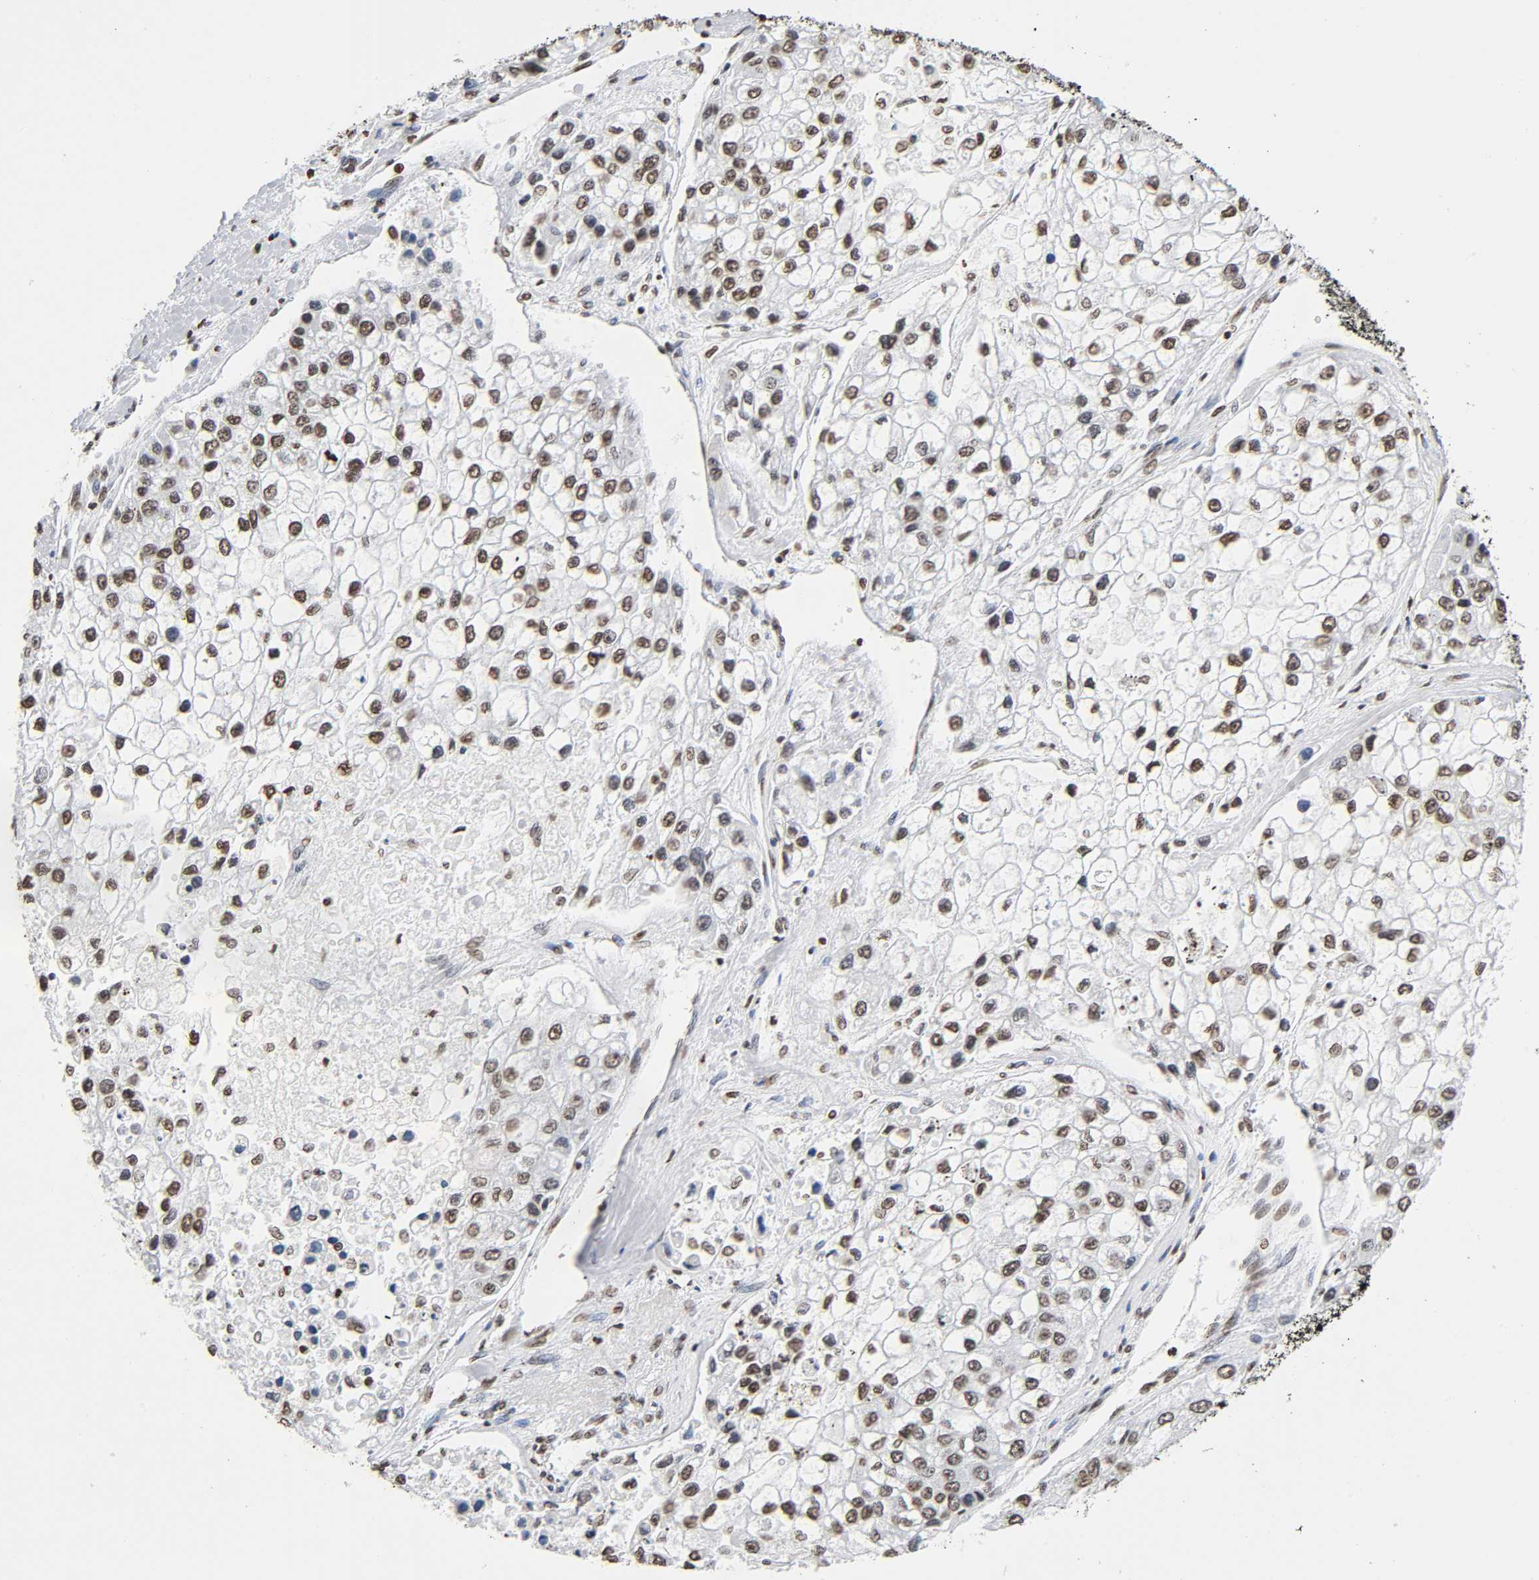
{"staining": {"intensity": "moderate", "quantity": ">75%", "location": "nuclear"}, "tissue": "liver cancer", "cell_type": "Tumor cells", "image_type": "cancer", "snomed": [{"axis": "morphology", "description": "Carcinoma, Hepatocellular, NOS"}, {"axis": "topography", "description": "Liver"}], "caption": "A medium amount of moderate nuclear positivity is seen in about >75% of tumor cells in liver hepatocellular carcinoma tissue.", "gene": "HOXA6", "patient": {"sex": "female", "age": 66}}